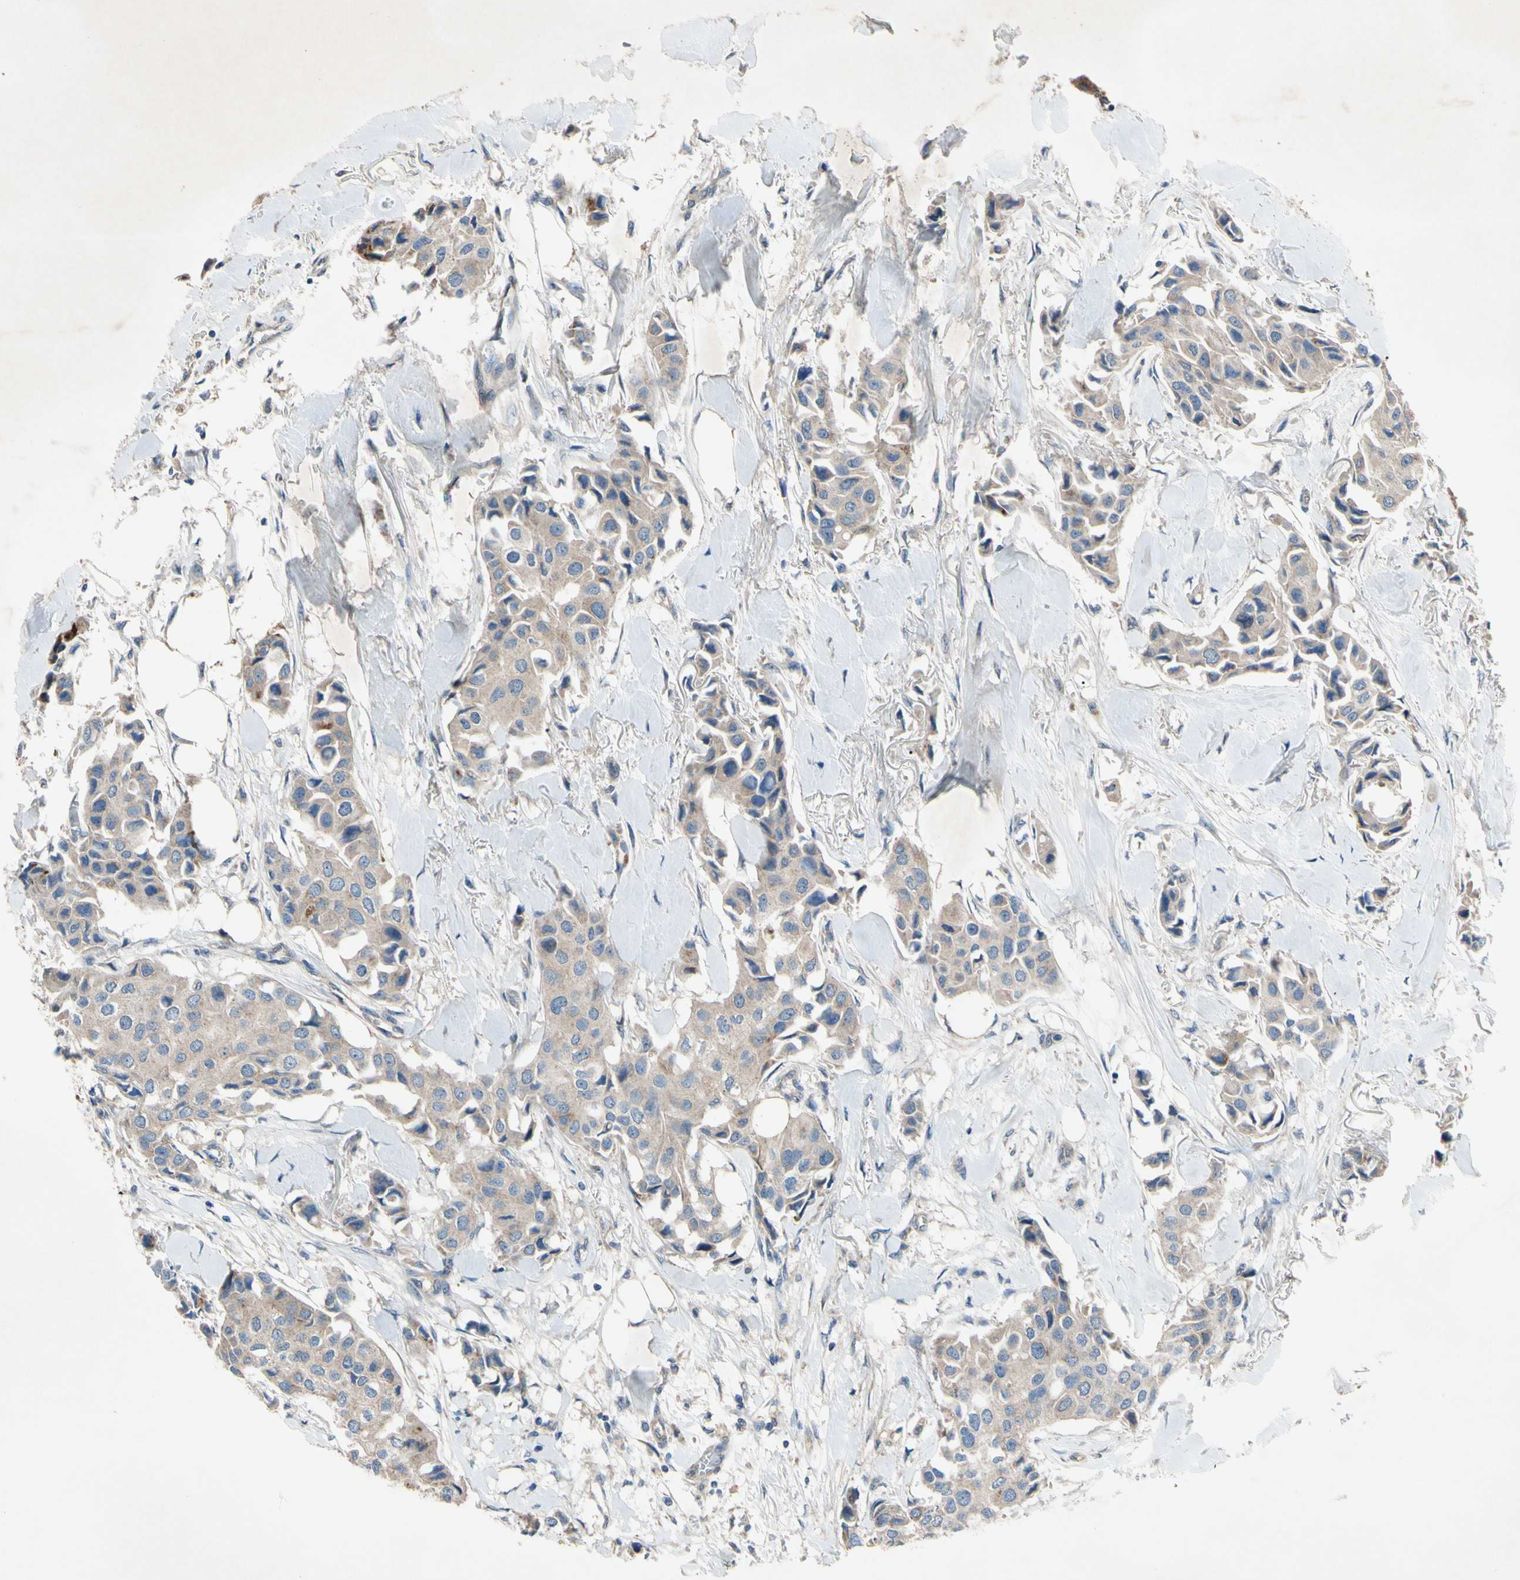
{"staining": {"intensity": "weak", "quantity": ">75%", "location": "cytoplasmic/membranous"}, "tissue": "breast cancer", "cell_type": "Tumor cells", "image_type": "cancer", "snomed": [{"axis": "morphology", "description": "Duct carcinoma"}, {"axis": "topography", "description": "Breast"}], "caption": "Invasive ductal carcinoma (breast) was stained to show a protein in brown. There is low levels of weak cytoplasmic/membranous positivity in approximately >75% of tumor cells.", "gene": "HILPDA", "patient": {"sex": "female", "age": 80}}